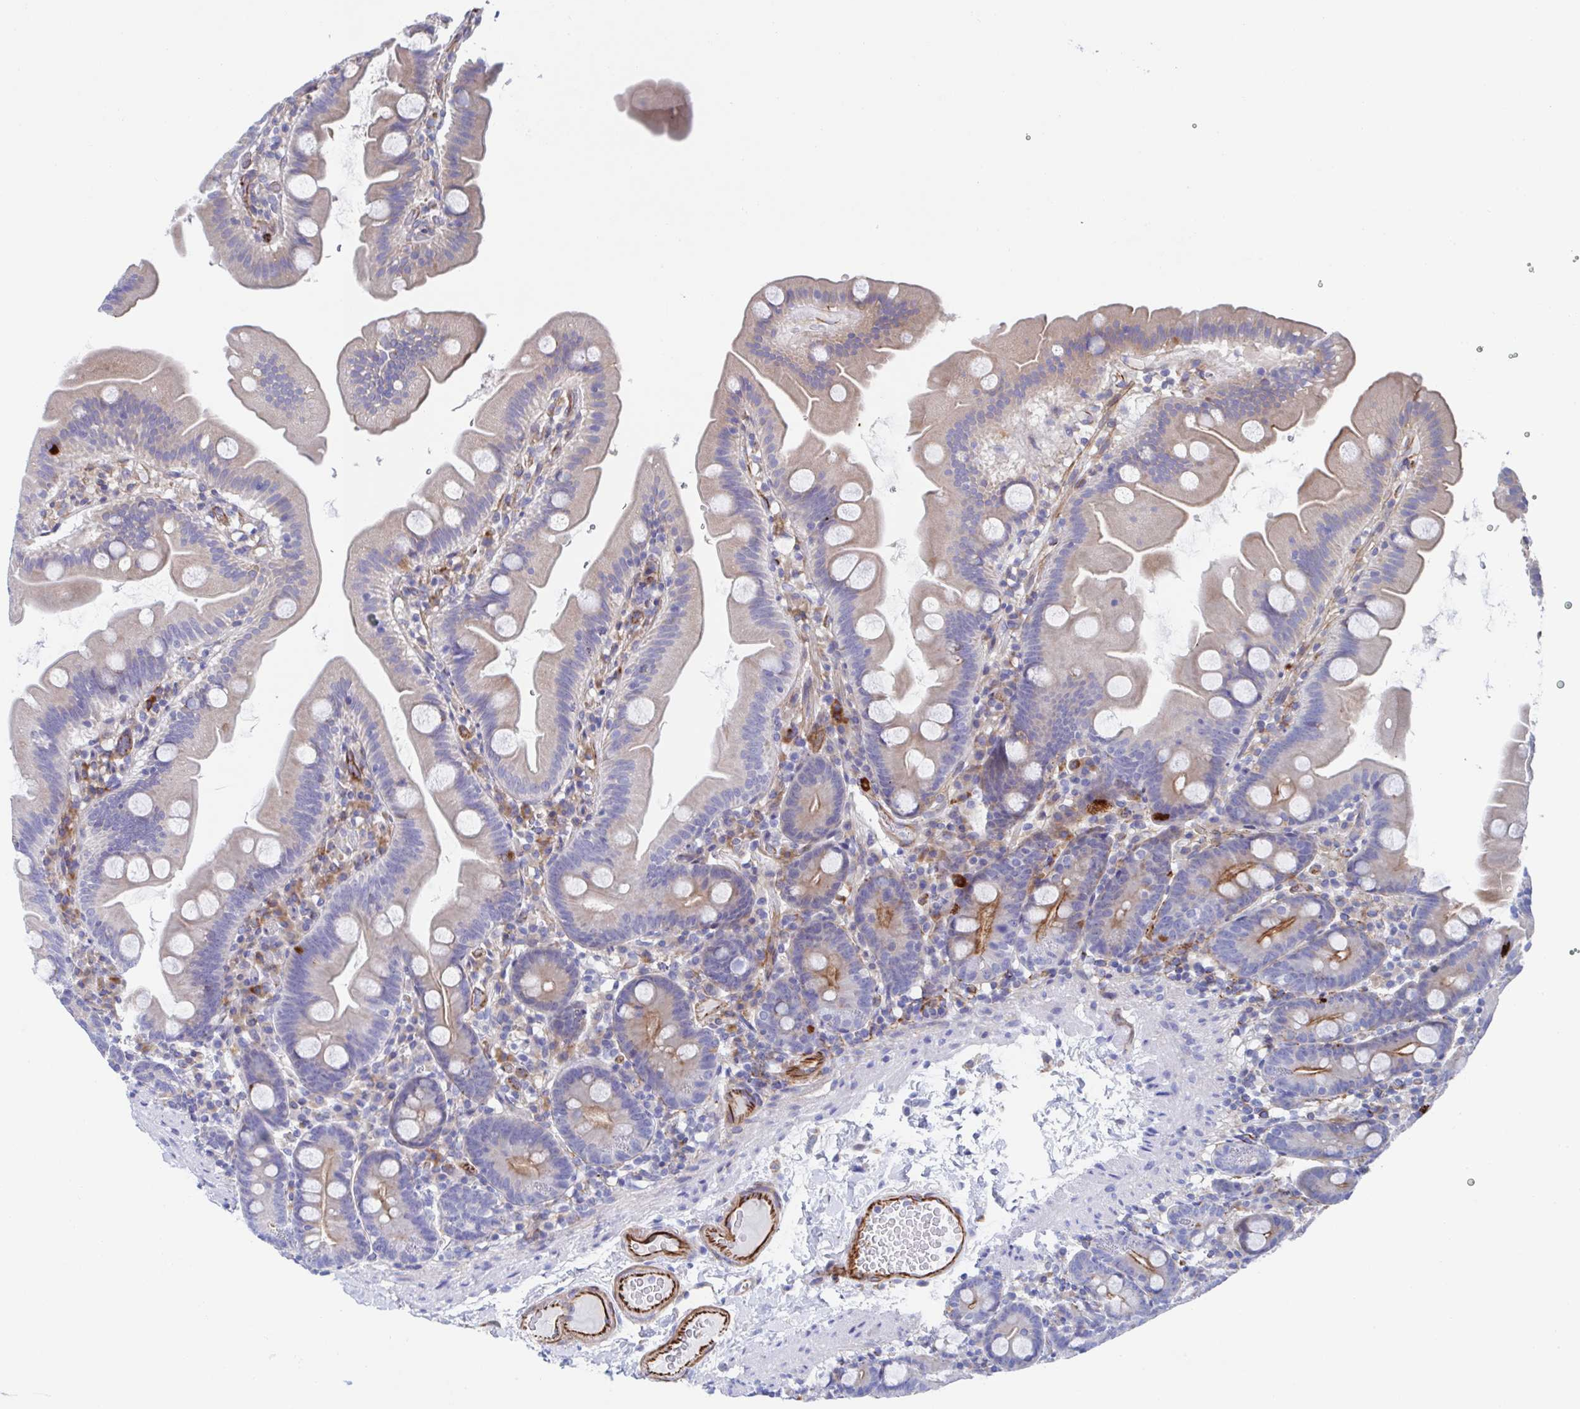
{"staining": {"intensity": "moderate", "quantity": "<25%", "location": "cytoplasmic/membranous"}, "tissue": "small intestine", "cell_type": "Glandular cells", "image_type": "normal", "snomed": [{"axis": "morphology", "description": "Normal tissue, NOS"}, {"axis": "topography", "description": "Small intestine"}], "caption": "Immunohistochemical staining of benign small intestine exhibits moderate cytoplasmic/membranous protein positivity in approximately <25% of glandular cells.", "gene": "KLC3", "patient": {"sex": "female", "age": 68}}